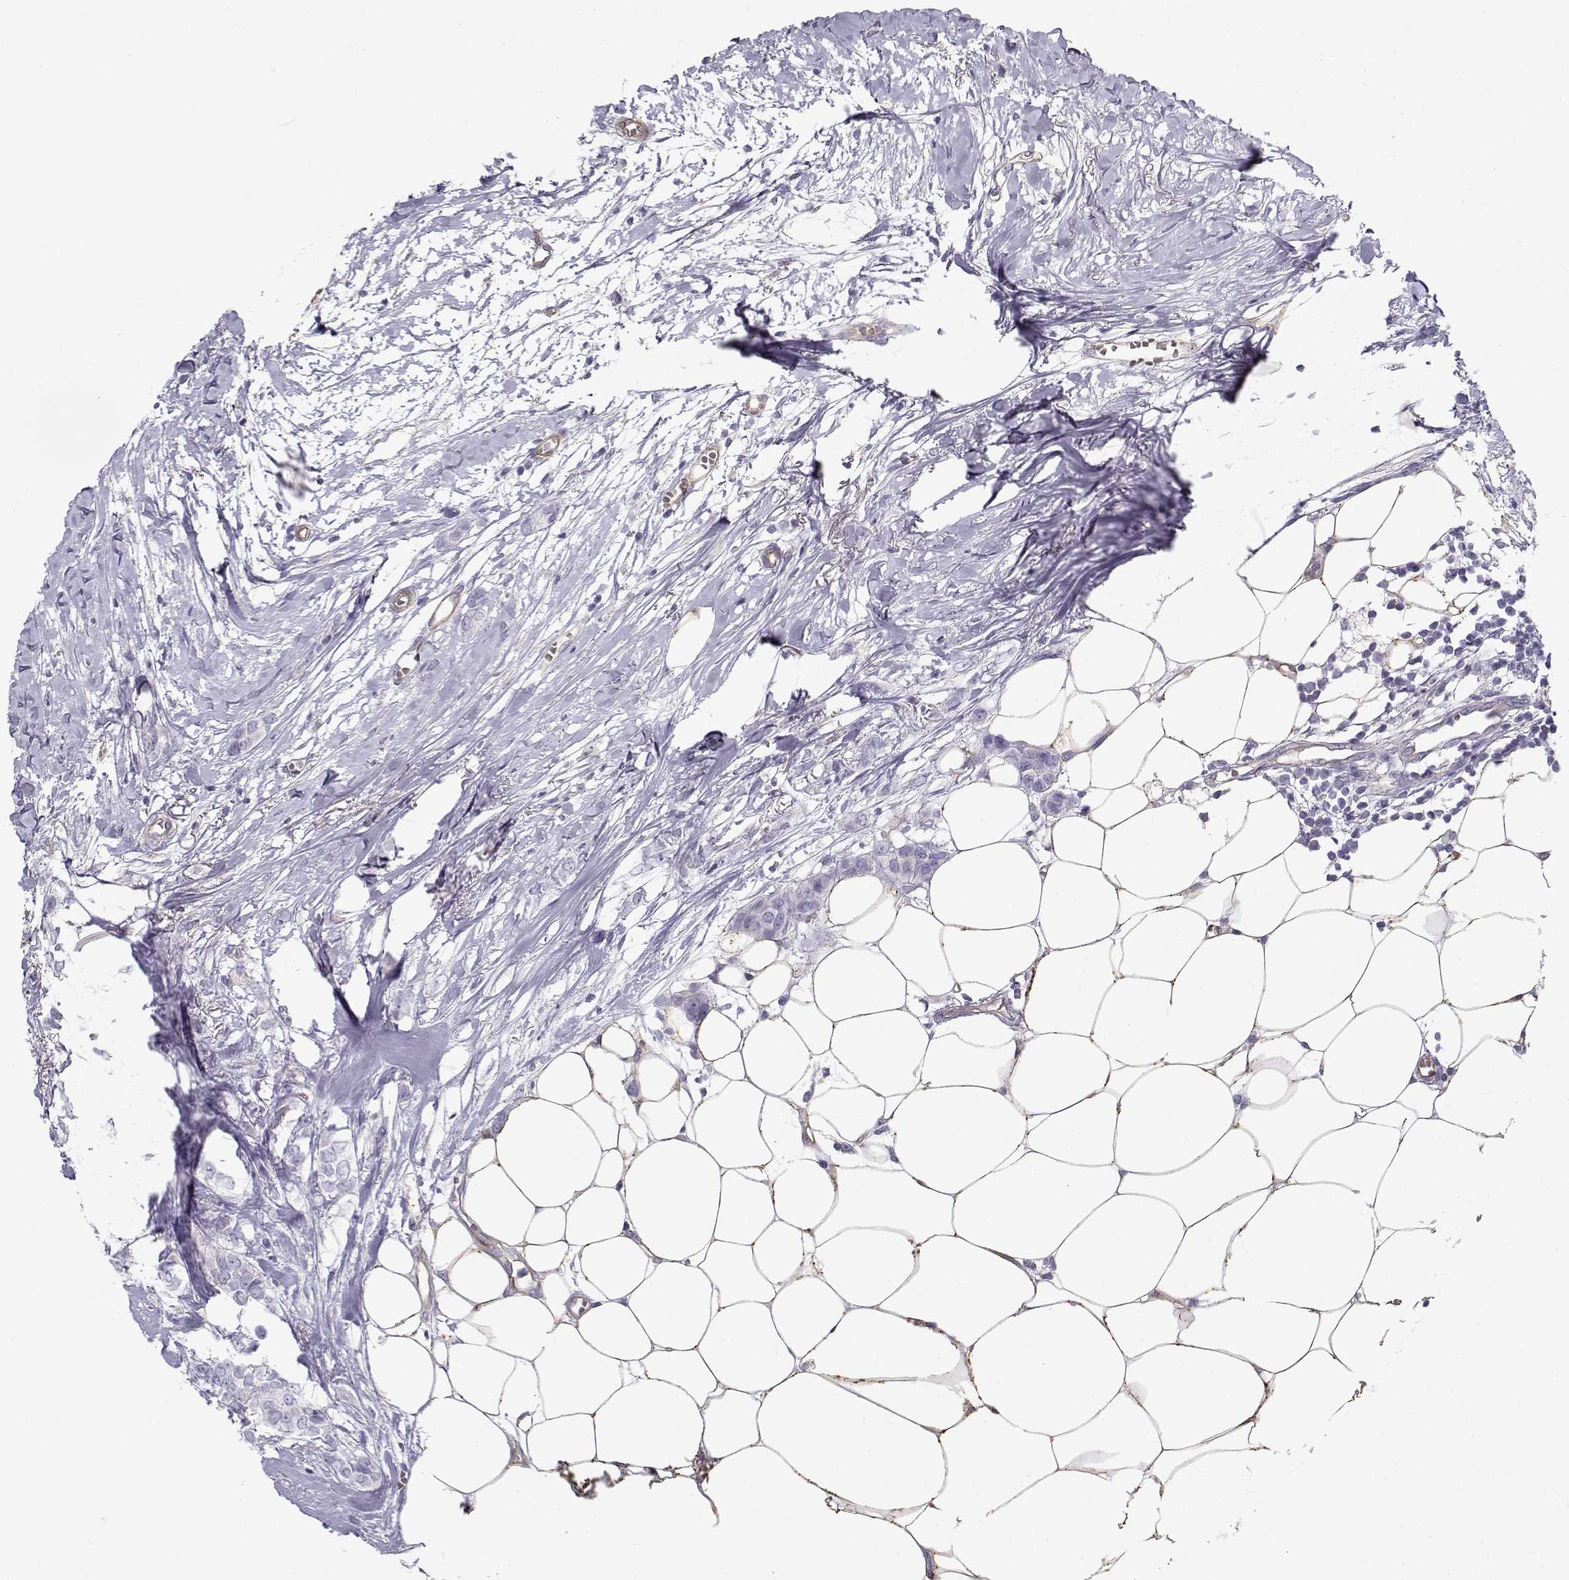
{"staining": {"intensity": "negative", "quantity": "none", "location": "none"}, "tissue": "breast cancer", "cell_type": "Tumor cells", "image_type": "cancer", "snomed": [{"axis": "morphology", "description": "Duct carcinoma"}, {"axis": "topography", "description": "Breast"}], "caption": "This micrograph is of breast cancer stained with immunohistochemistry to label a protein in brown with the nuclei are counter-stained blue. There is no positivity in tumor cells.", "gene": "MYO1A", "patient": {"sex": "female", "age": 85}}